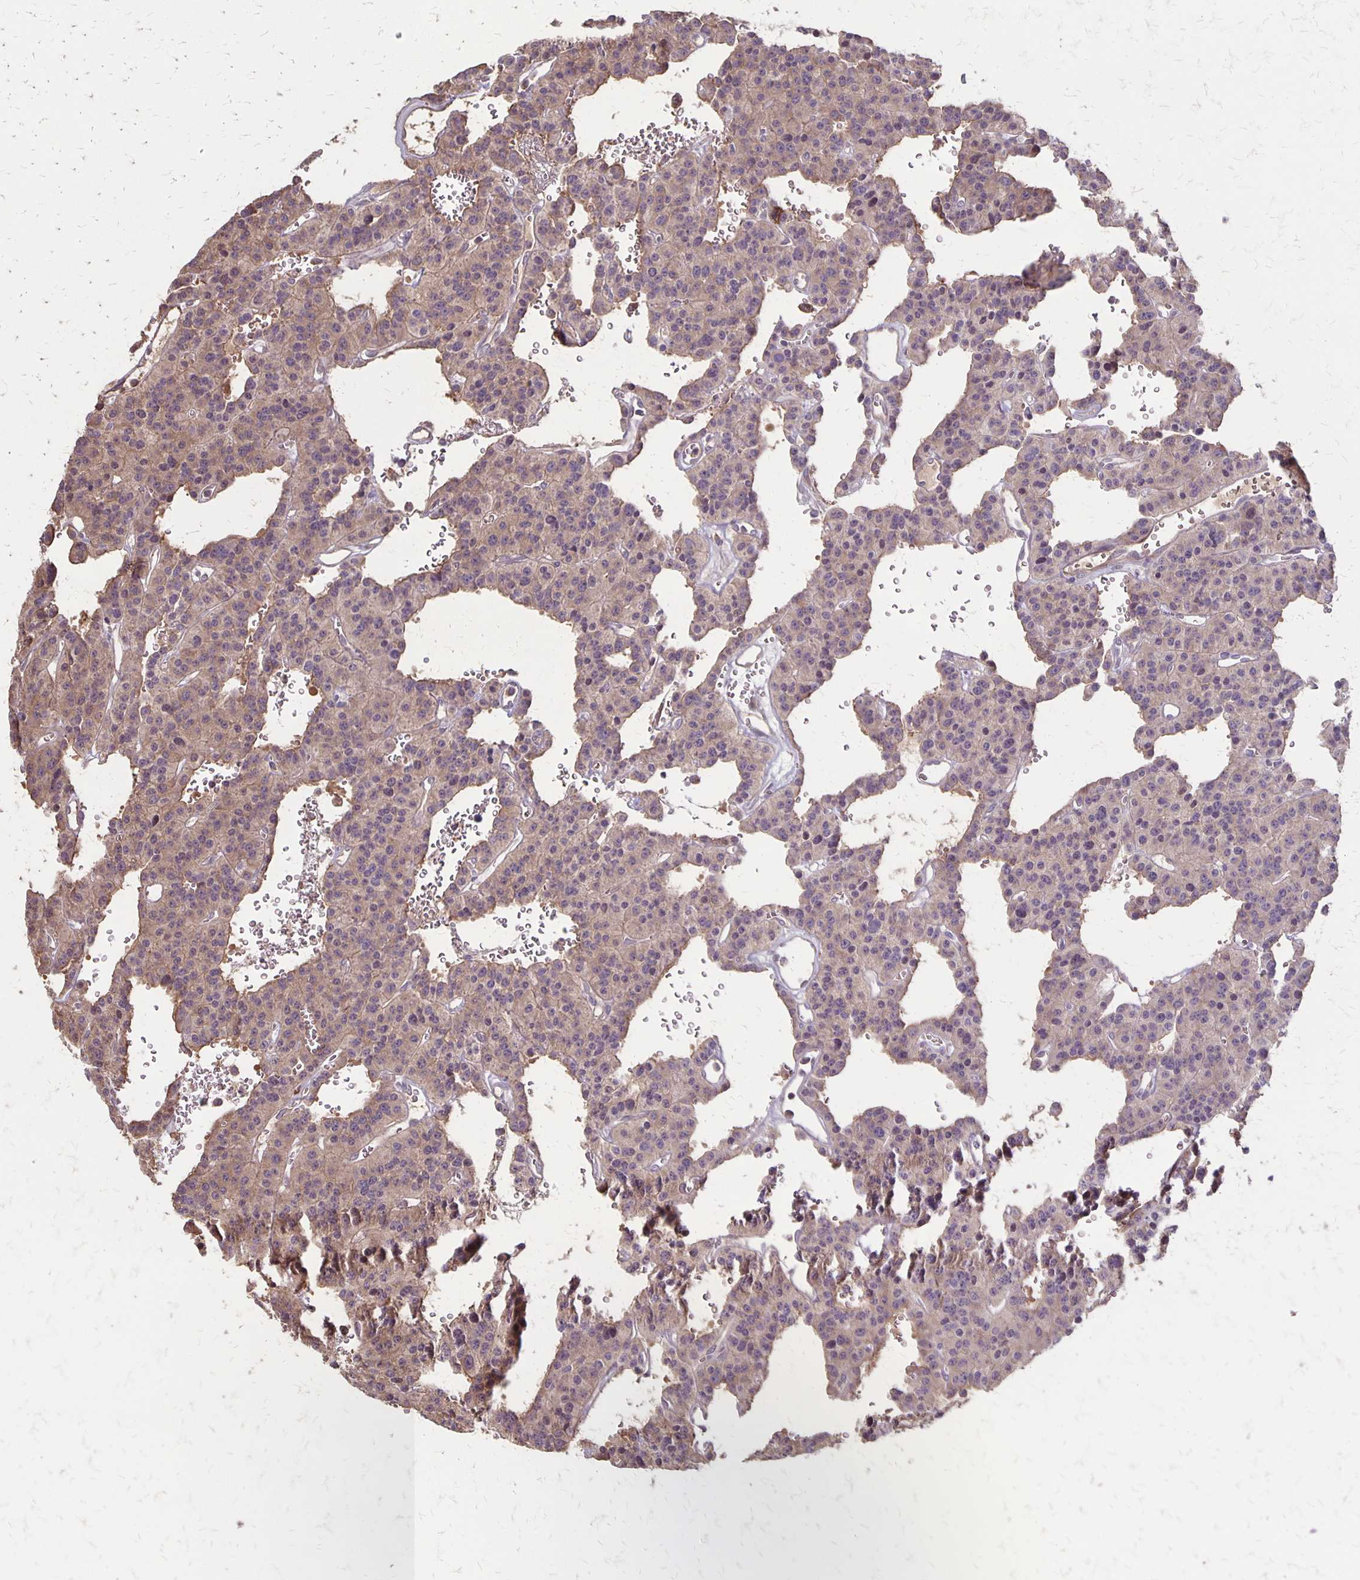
{"staining": {"intensity": "weak", "quantity": "25%-75%", "location": "cytoplasmic/membranous"}, "tissue": "carcinoid", "cell_type": "Tumor cells", "image_type": "cancer", "snomed": [{"axis": "morphology", "description": "Carcinoid, malignant, NOS"}, {"axis": "topography", "description": "Lung"}], "caption": "Brown immunohistochemical staining in carcinoid (malignant) shows weak cytoplasmic/membranous positivity in approximately 25%-75% of tumor cells.", "gene": "PROM2", "patient": {"sex": "female", "age": 71}}